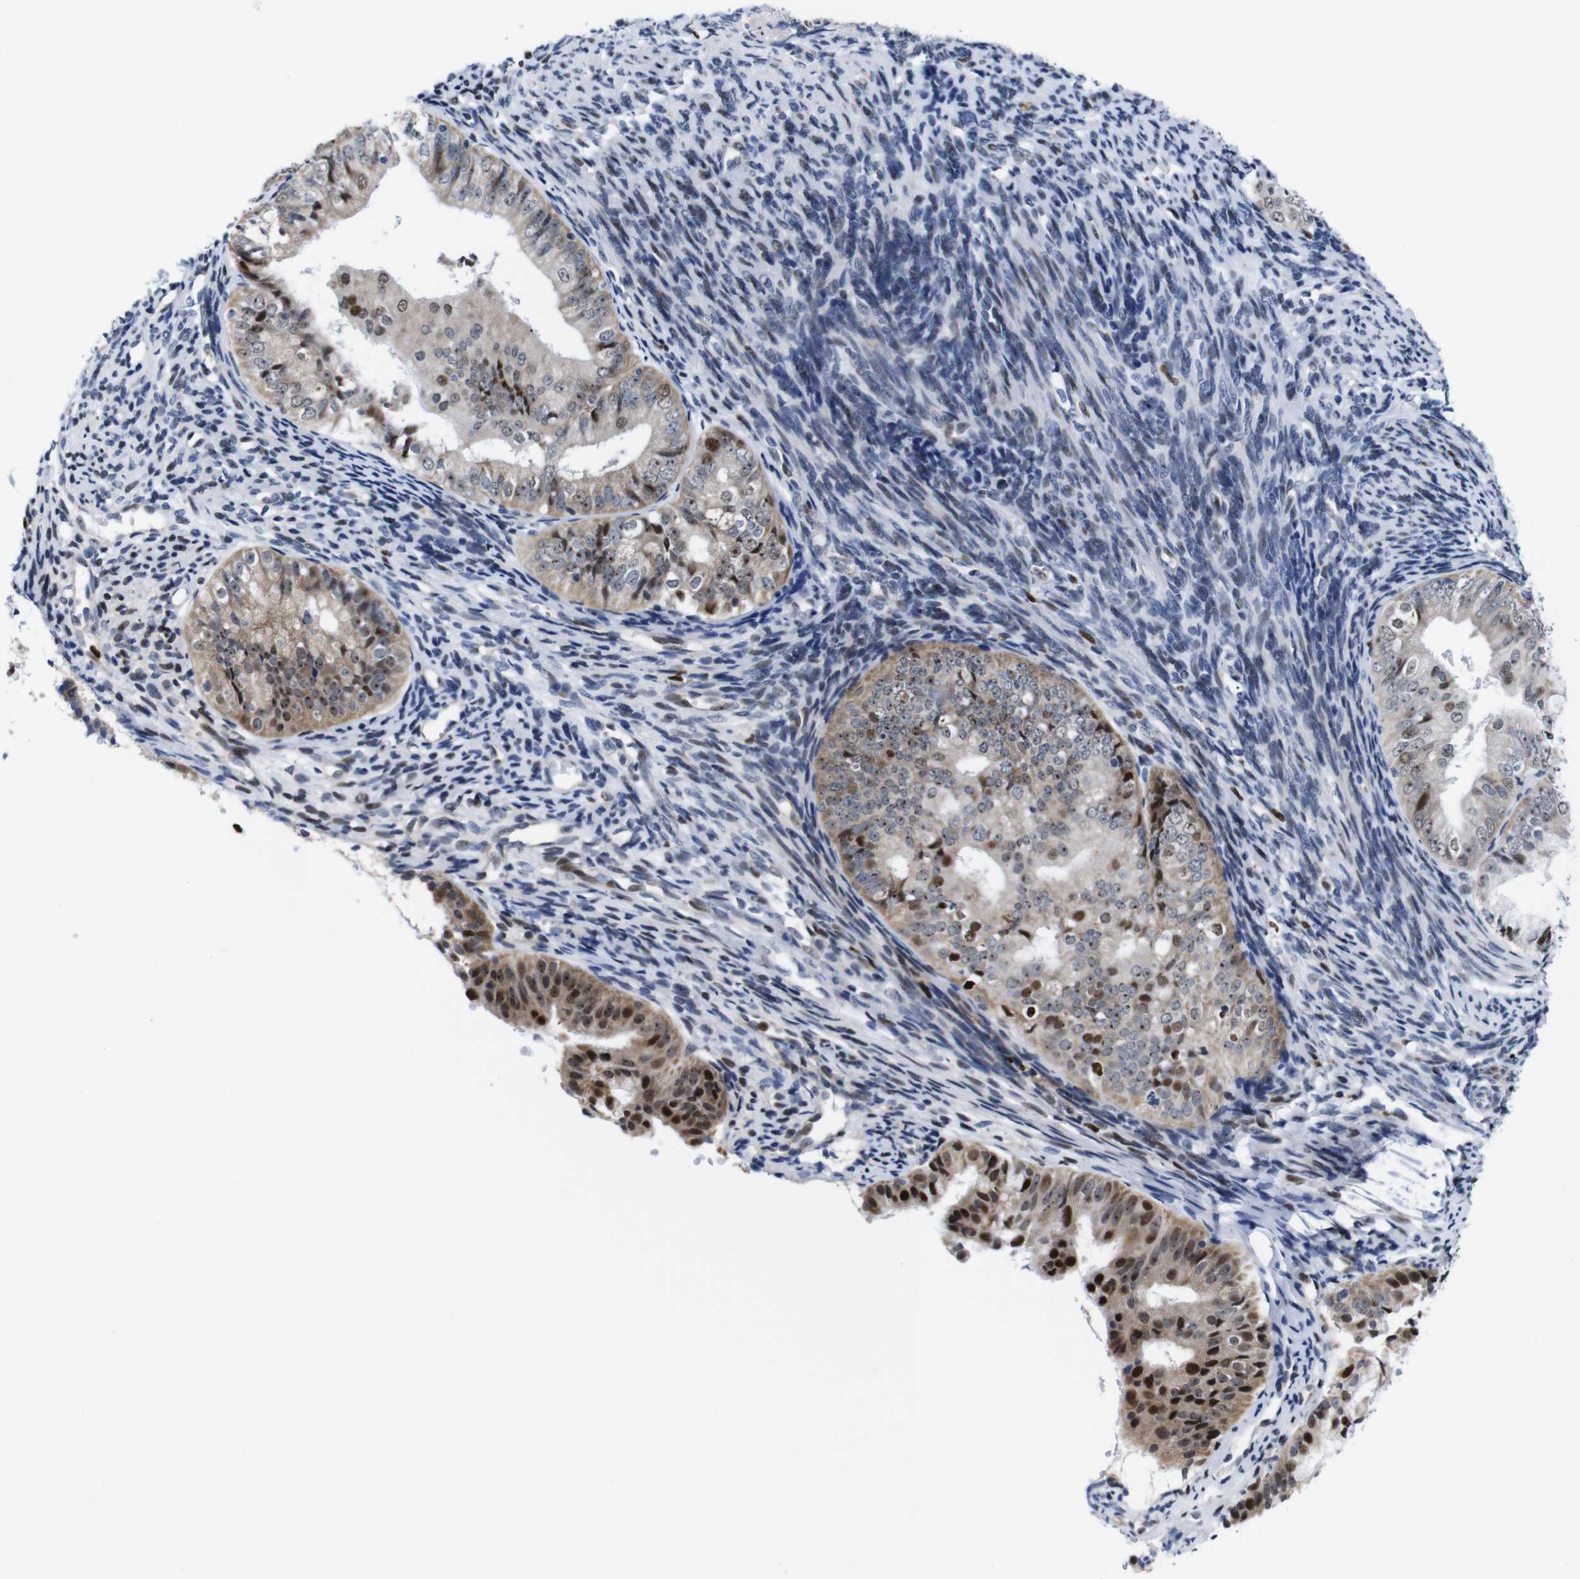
{"staining": {"intensity": "strong", "quantity": ">75%", "location": "cytoplasmic/membranous,nuclear"}, "tissue": "endometrial cancer", "cell_type": "Tumor cells", "image_type": "cancer", "snomed": [{"axis": "morphology", "description": "Adenocarcinoma, NOS"}, {"axis": "topography", "description": "Endometrium"}], "caption": "This image exhibits immunohistochemistry (IHC) staining of human endometrial cancer (adenocarcinoma), with high strong cytoplasmic/membranous and nuclear expression in approximately >75% of tumor cells.", "gene": "GATA6", "patient": {"sex": "female", "age": 63}}